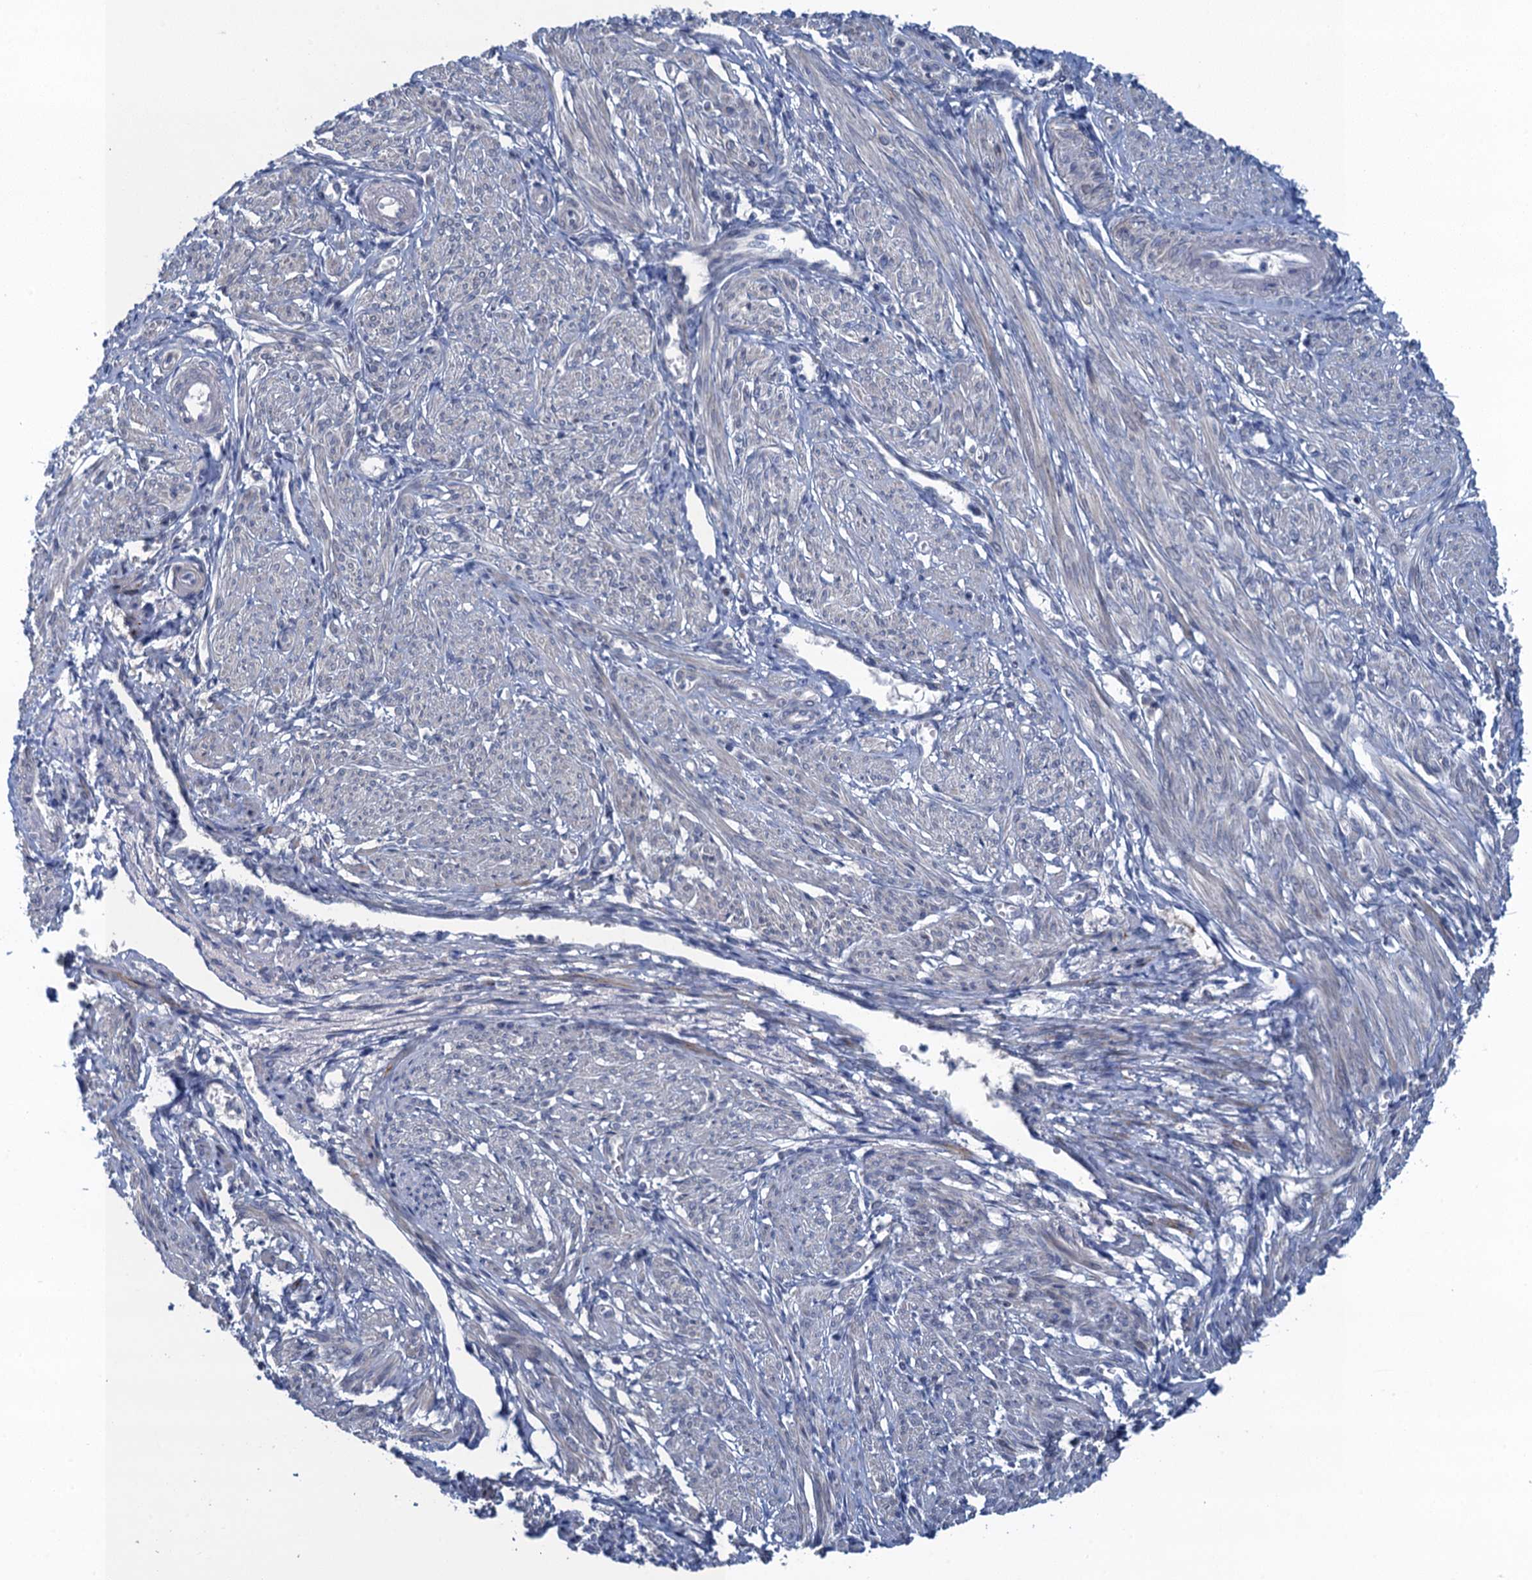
{"staining": {"intensity": "negative", "quantity": "none", "location": "none"}, "tissue": "smooth muscle", "cell_type": "Smooth muscle cells", "image_type": "normal", "snomed": [{"axis": "morphology", "description": "Normal tissue, NOS"}, {"axis": "topography", "description": "Smooth muscle"}], "caption": "DAB (3,3'-diaminobenzidine) immunohistochemical staining of unremarkable human smooth muscle displays no significant positivity in smooth muscle cells. (Immunohistochemistry, brightfield microscopy, high magnification).", "gene": "MRFAP1", "patient": {"sex": "female", "age": 39}}